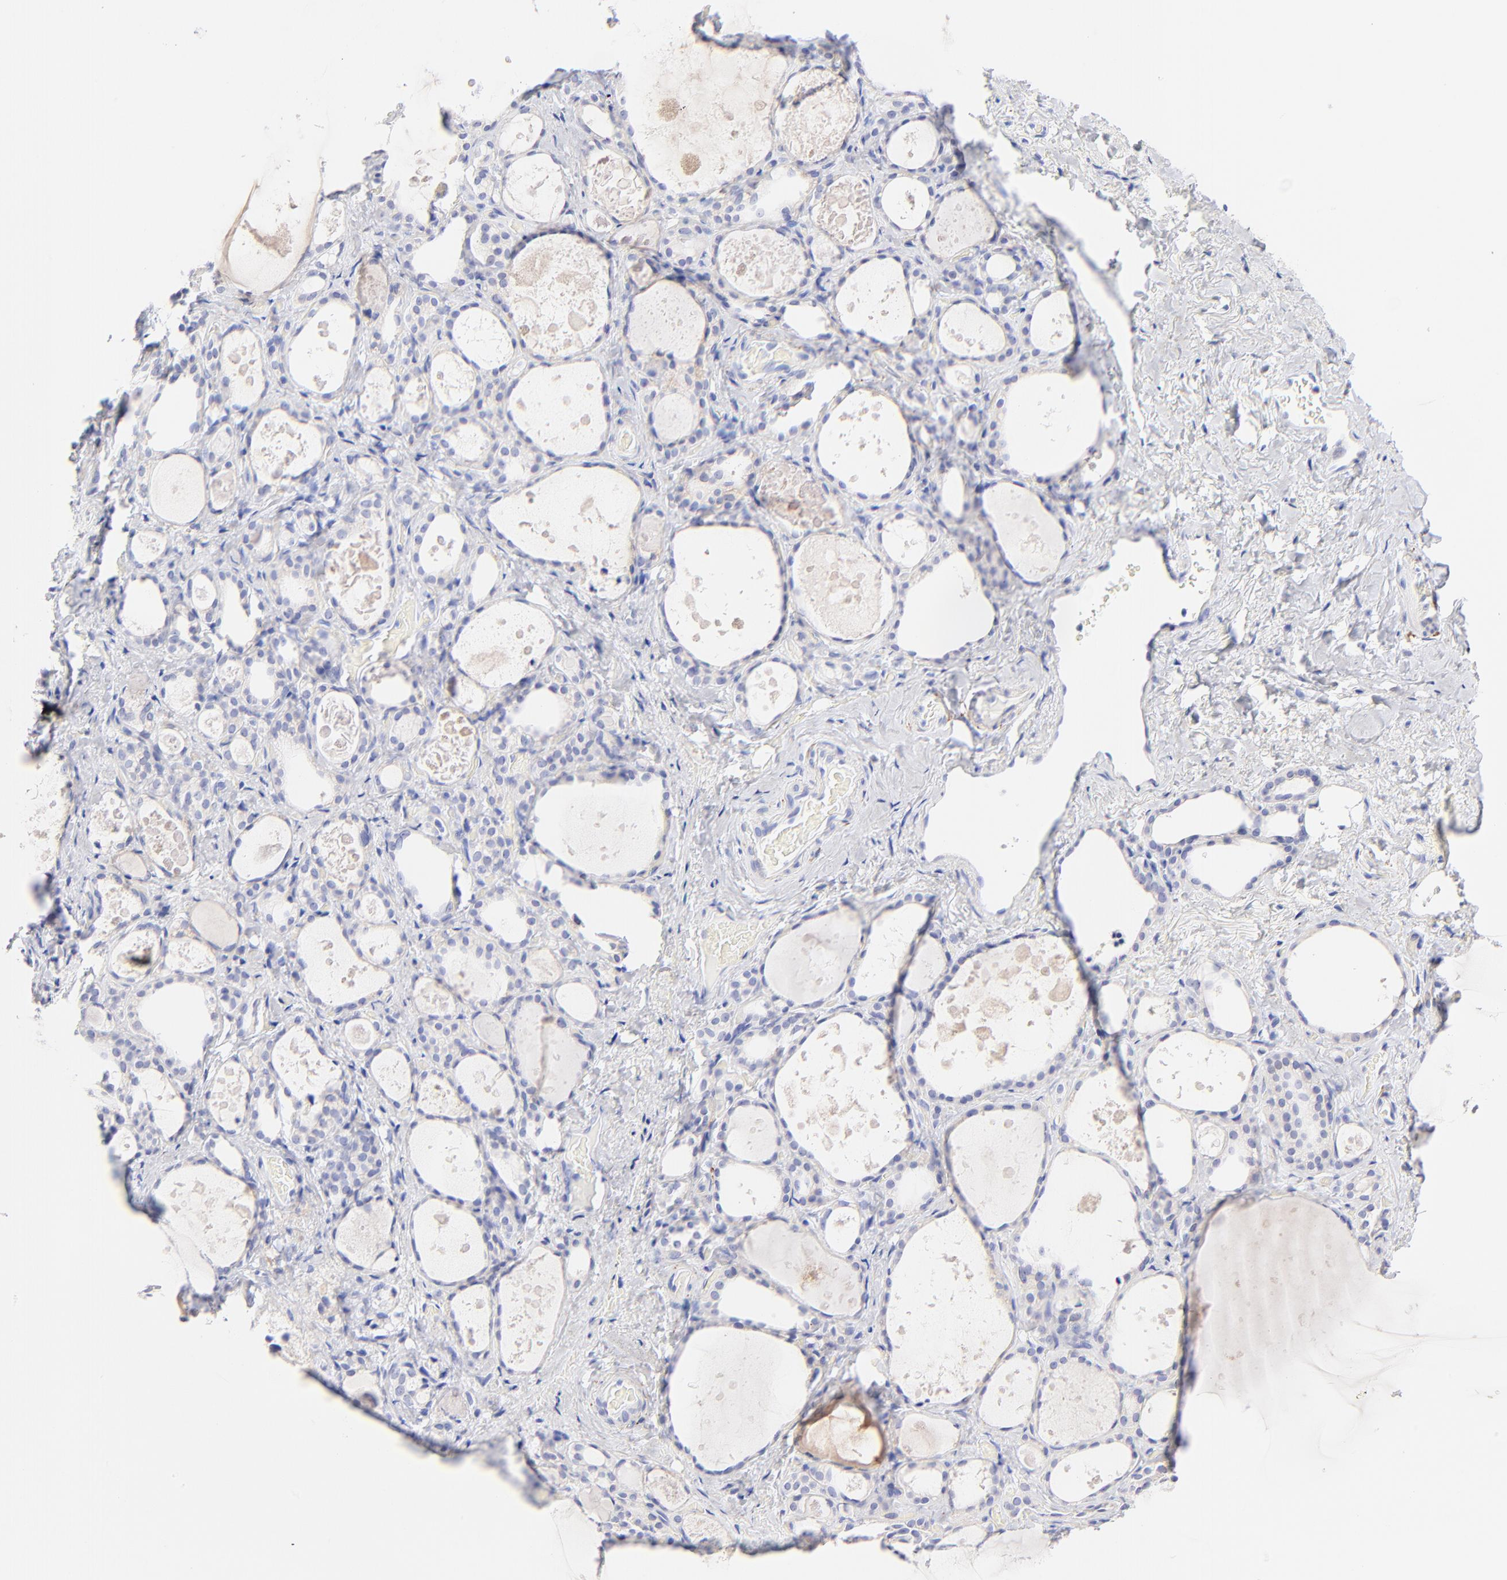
{"staining": {"intensity": "negative", "quantity": "none", "location": "none"}, "tissue": "thyroid gland", "cell_type": "Glandular cells", "image_type": "normal", "snomed": [{"axis": "morphology", "description": "Normal tissue, NOS"}, {"axis": "topography", "description": "Thyroid gland"}], "caption": "A high-resolution histopathology image shows immunohistochemistry staining of normal thyroid gland, which displays no significant expression in glandular cells.", "gene": "RAB3A", "patient": {"sex": "female", "age": 75}}